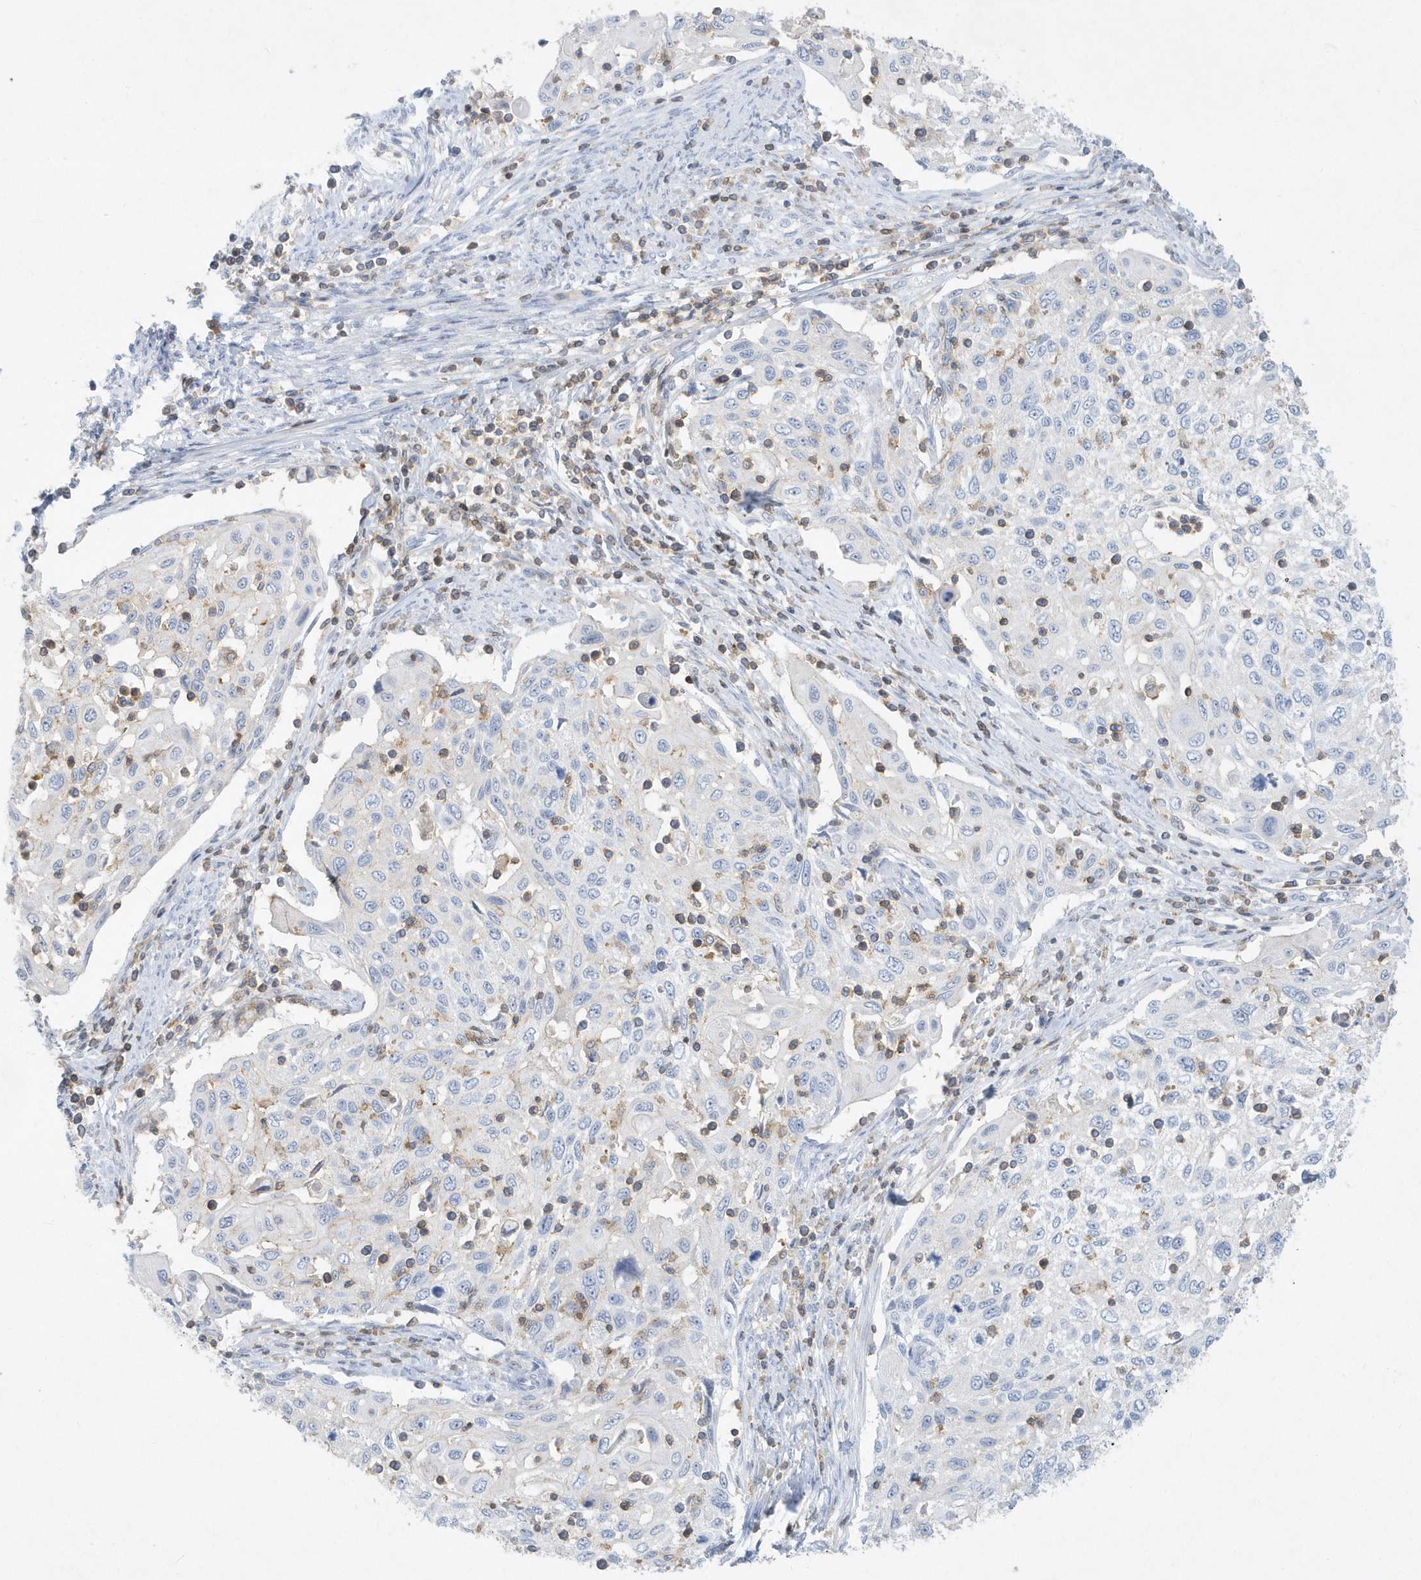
{"staining": {"intensity": "negative", "quantity": "none", "location": "none"}, "tissue": "cervical cancer", "cell_type": "Tumor cells", "image_type": "cancer", "snomed": [{"axis": "morphology", "description": "Squamous cell carcinoma, NOS"}, {"axis": "topography", "description": "Cervix"}], "caption": "The photomicrograph demonstrates no significant expression in tumor cells of cervical cancer (squamous cell carcinoma).", "gene": "PSD4", "patient": {"sex": "female", "age": 70}}